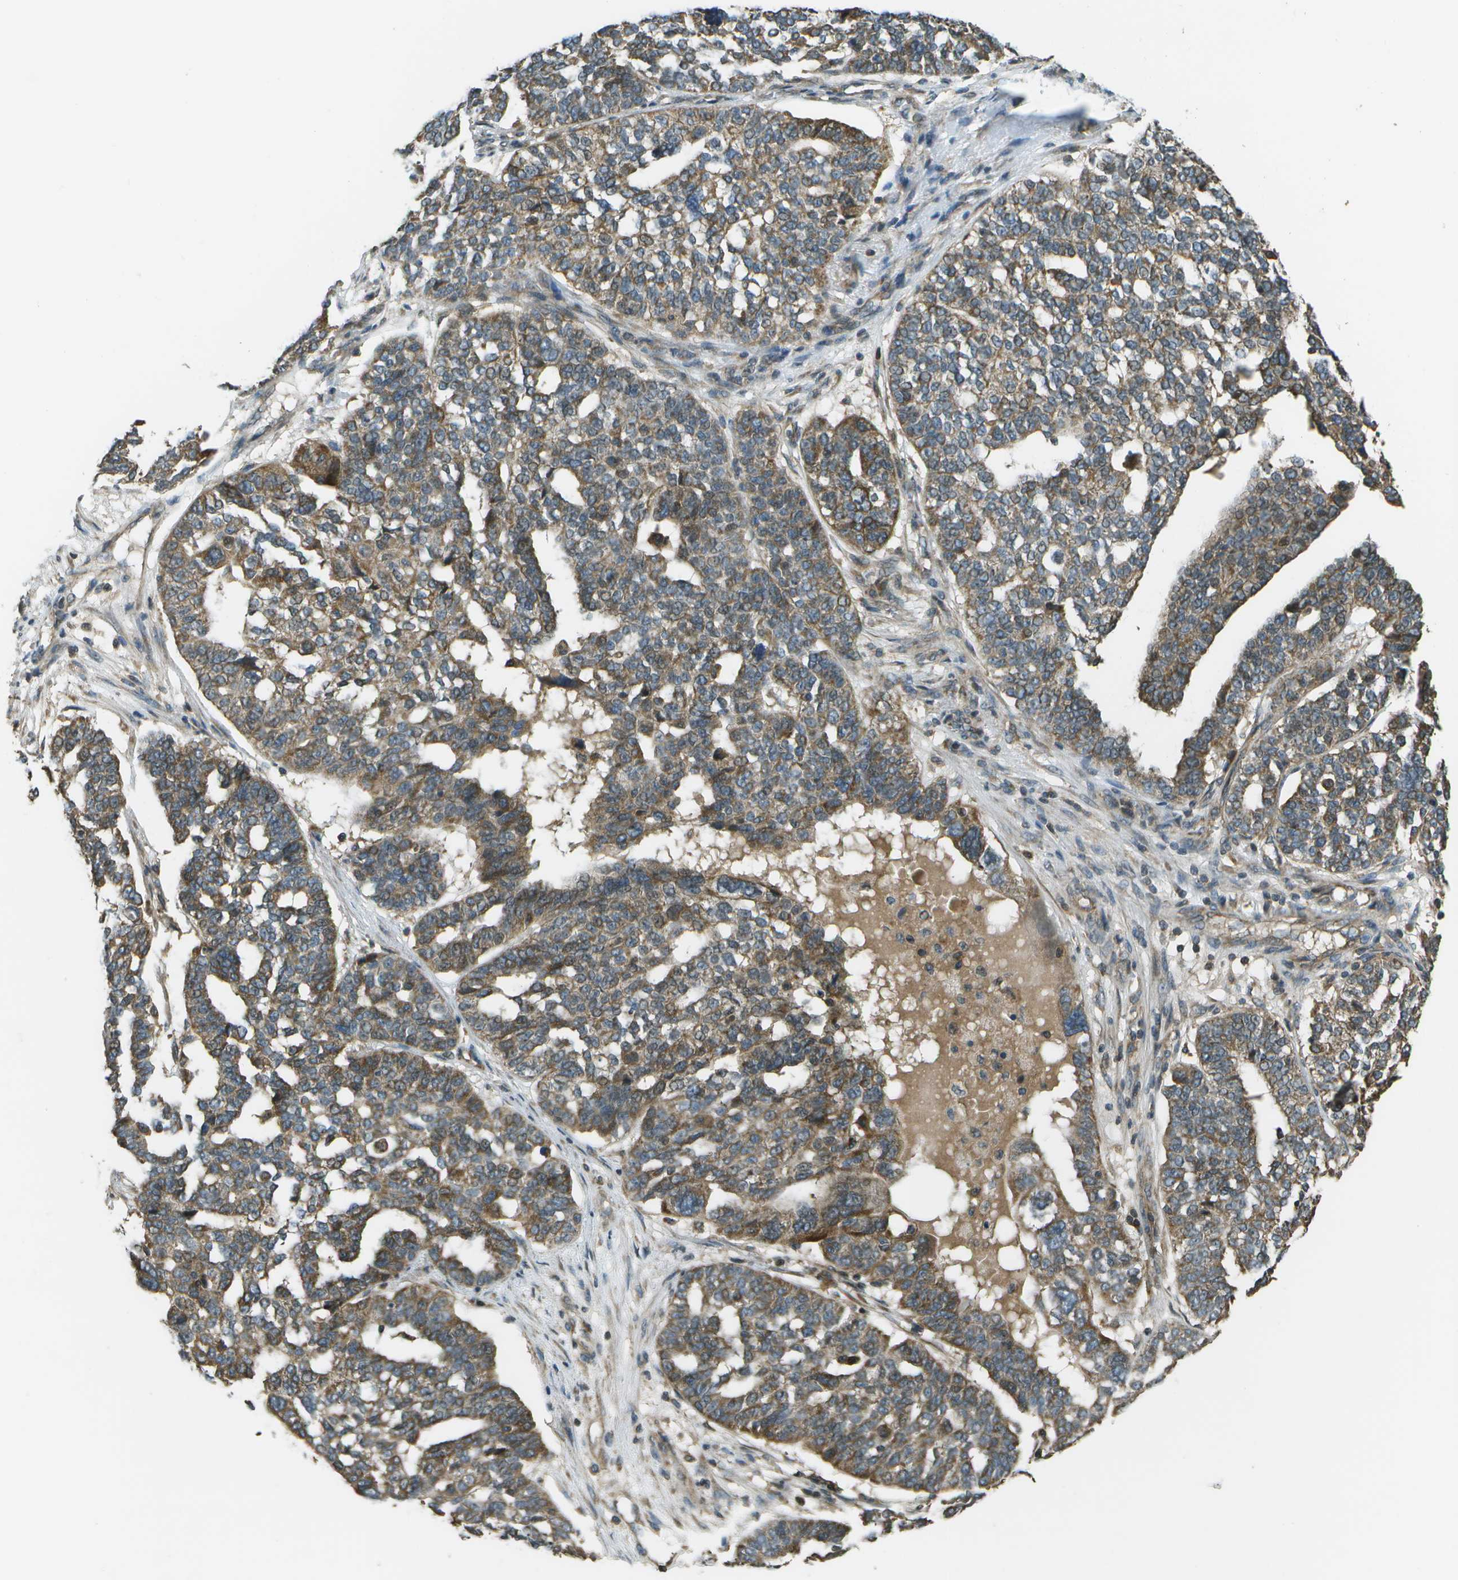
{"staining": {"intensity": "moderate", "quantity": ">75%", "location": "cytoplasmic/membranous"}, "tissue": "ovarian cancer", "cell_type": "Tumor cells", "image_type": "cancer", "snomed": [{"axis": "morphology", "description": "Cystadenocarcinoma, serous, NOS"}, {"axis": "topography", "description": "Ovary"}], "caption": "Human ovarian serous cystadenocarcinoma stained for a protein (brown) displays moderate cytoplasmic/membranous positive positivity in approximately >75% of tumor cells.", "gene": "PLPBP", "patient": {"sex": "female", "age": 59}}